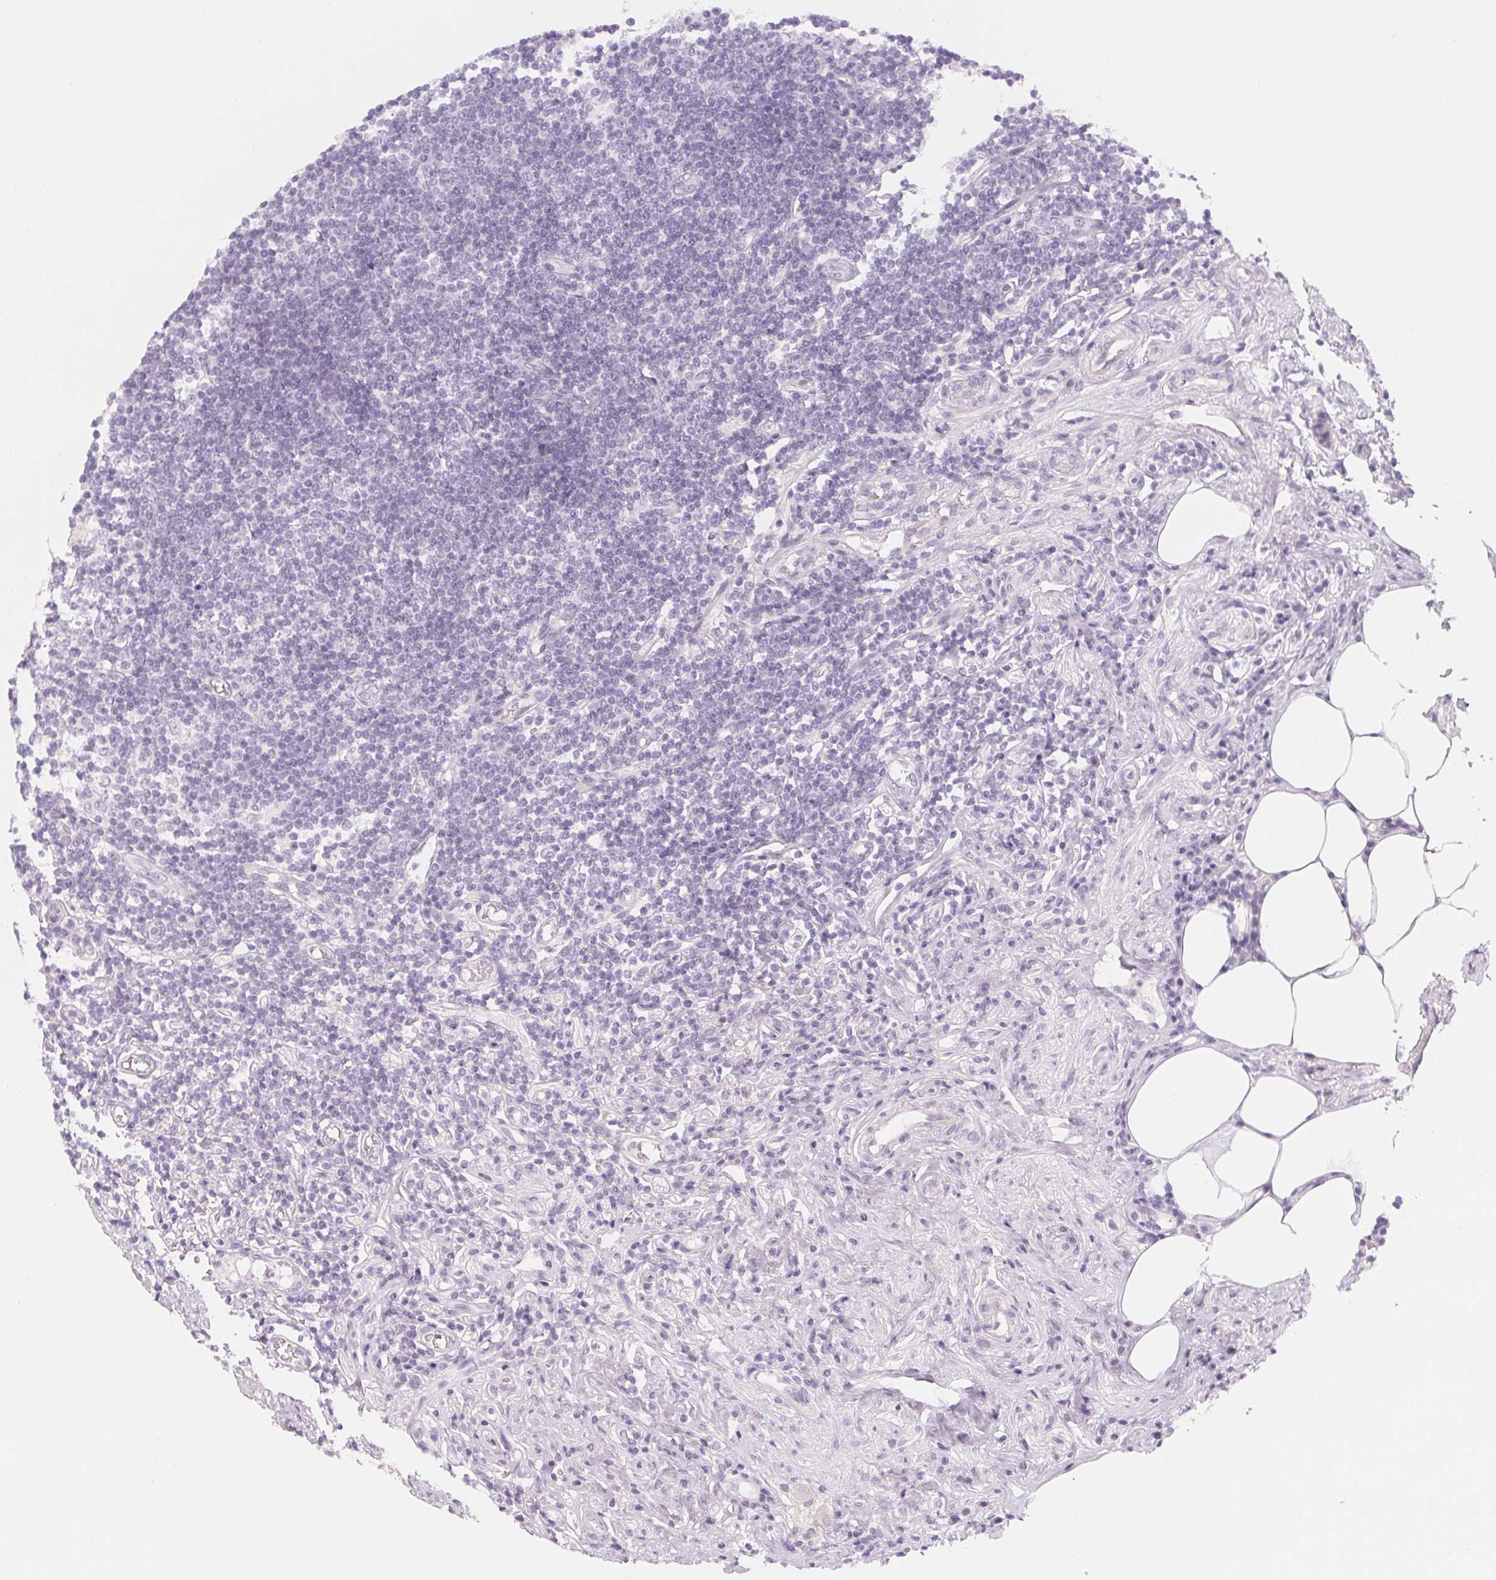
{"staining": {"intensity": "negative", "quantity": "none", "location": "none"}, "tissue": "appendix", "cell_type": "Glandular cells", "image_type": "normal", "snomed": [{"axis": "morphology", "description": "Normal tissue, NOS"}, {"axis": "topography", "description": "Appendix"}], "caption": "A high-resolution image shows immunohistochemistry staining of normal appendix, which exhibits no significant expression in glandular cells.", "gene": "CCDC96", "patient": {"sex": "female", "age": 57}}